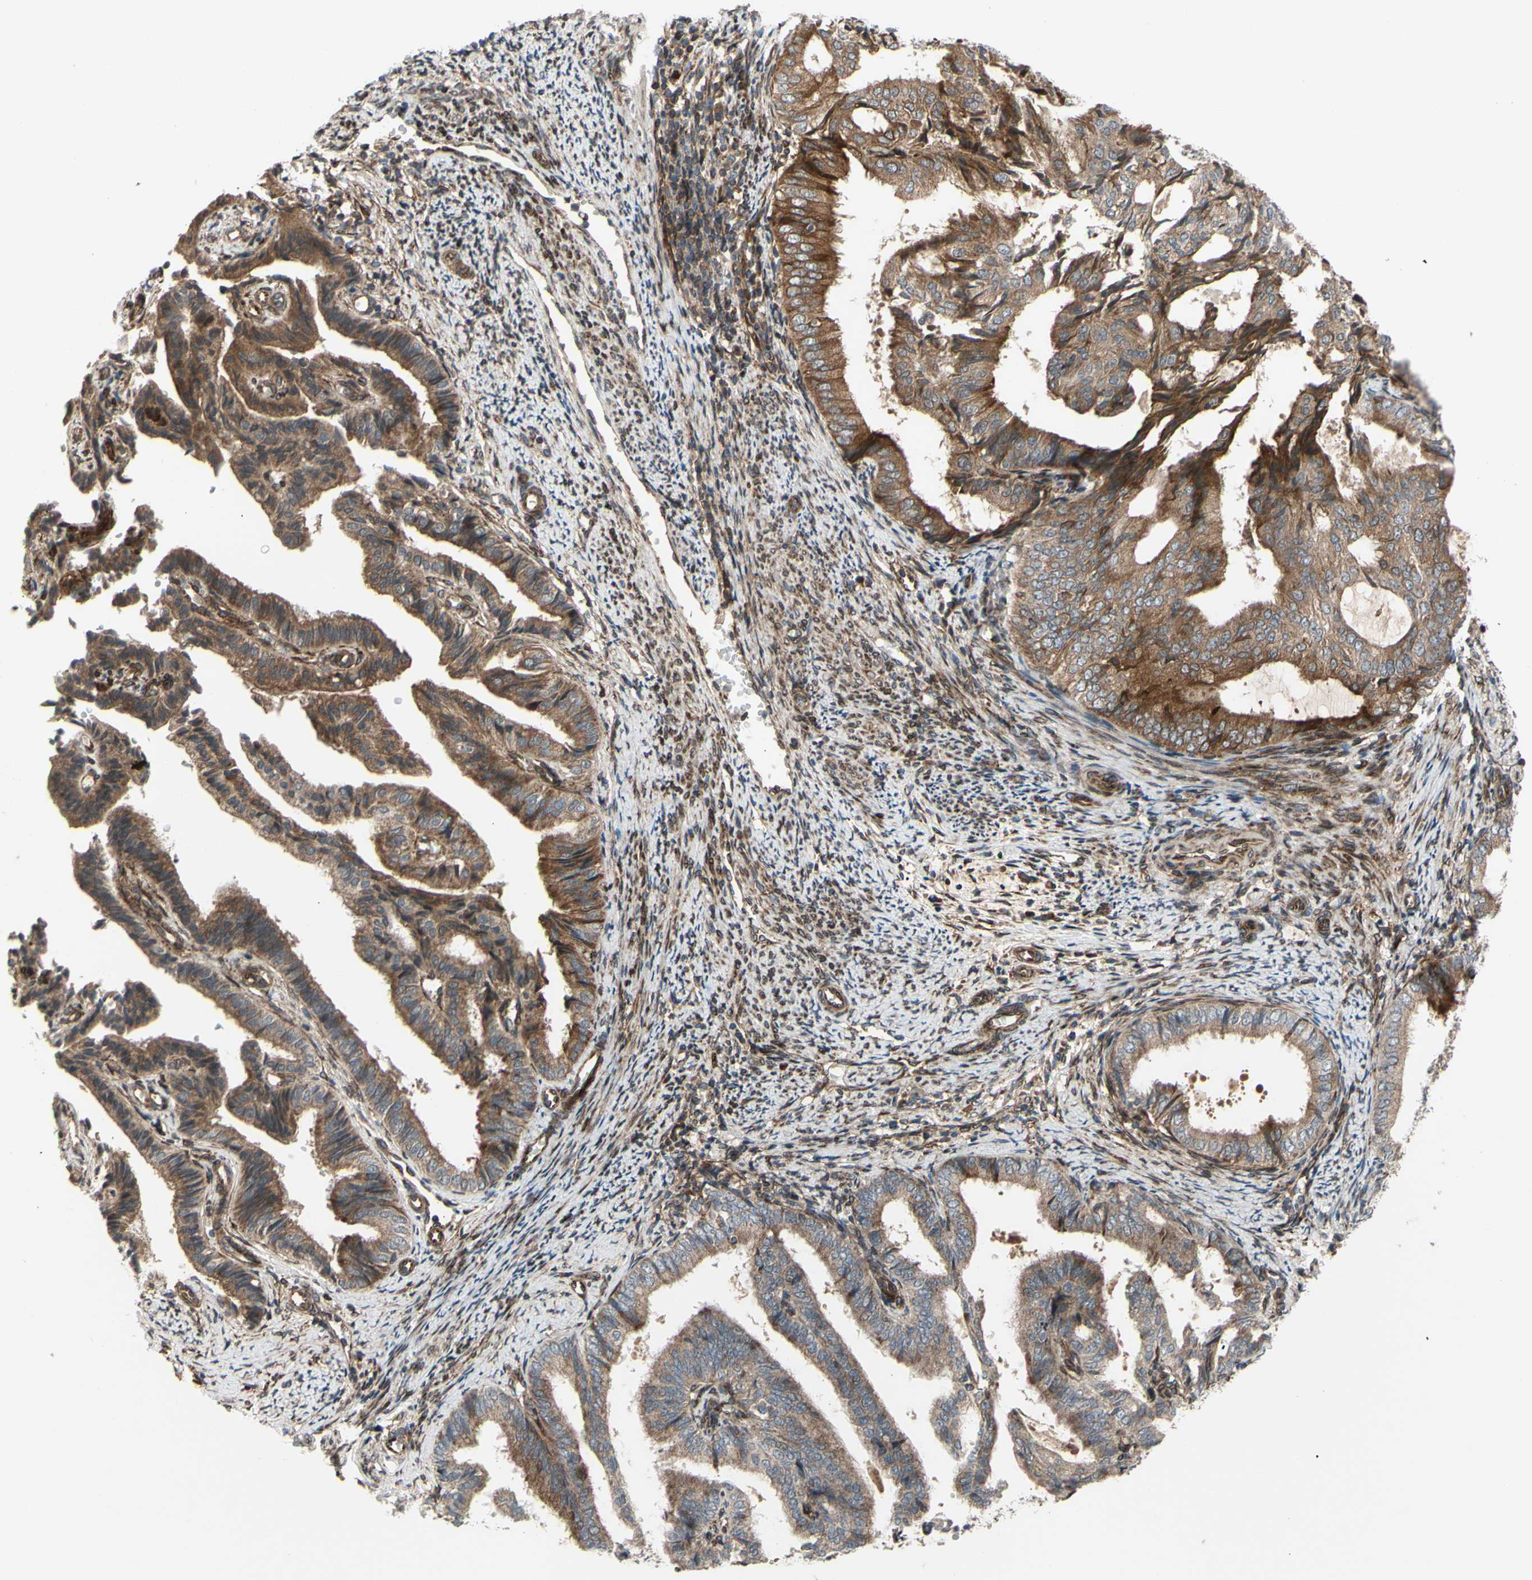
{"staining": {"intensity": "moderate", "quantity": ">75%", "location": "cytoplasmic/membranous"}, "tissue": "endometrial cancer", "cell_type": "Tumor cells", "image_type": "cancer", "snomed": [{"axis": "morphology", "description": "Adenocarcinoma, NOS"}, {"axis": "topography", "description": "Endometrium"}], "caption": "This image demonstrates endometrial adenocarcinoma stained with immunohistochemistry to label a protein in brown. The cytoplasmic/membranous of tumor cells show moderate positivity for the protein. Nuclei are counter-stained blue.", "gene": "PRAF2", "patient": {"sex": "female", "age": 58}}